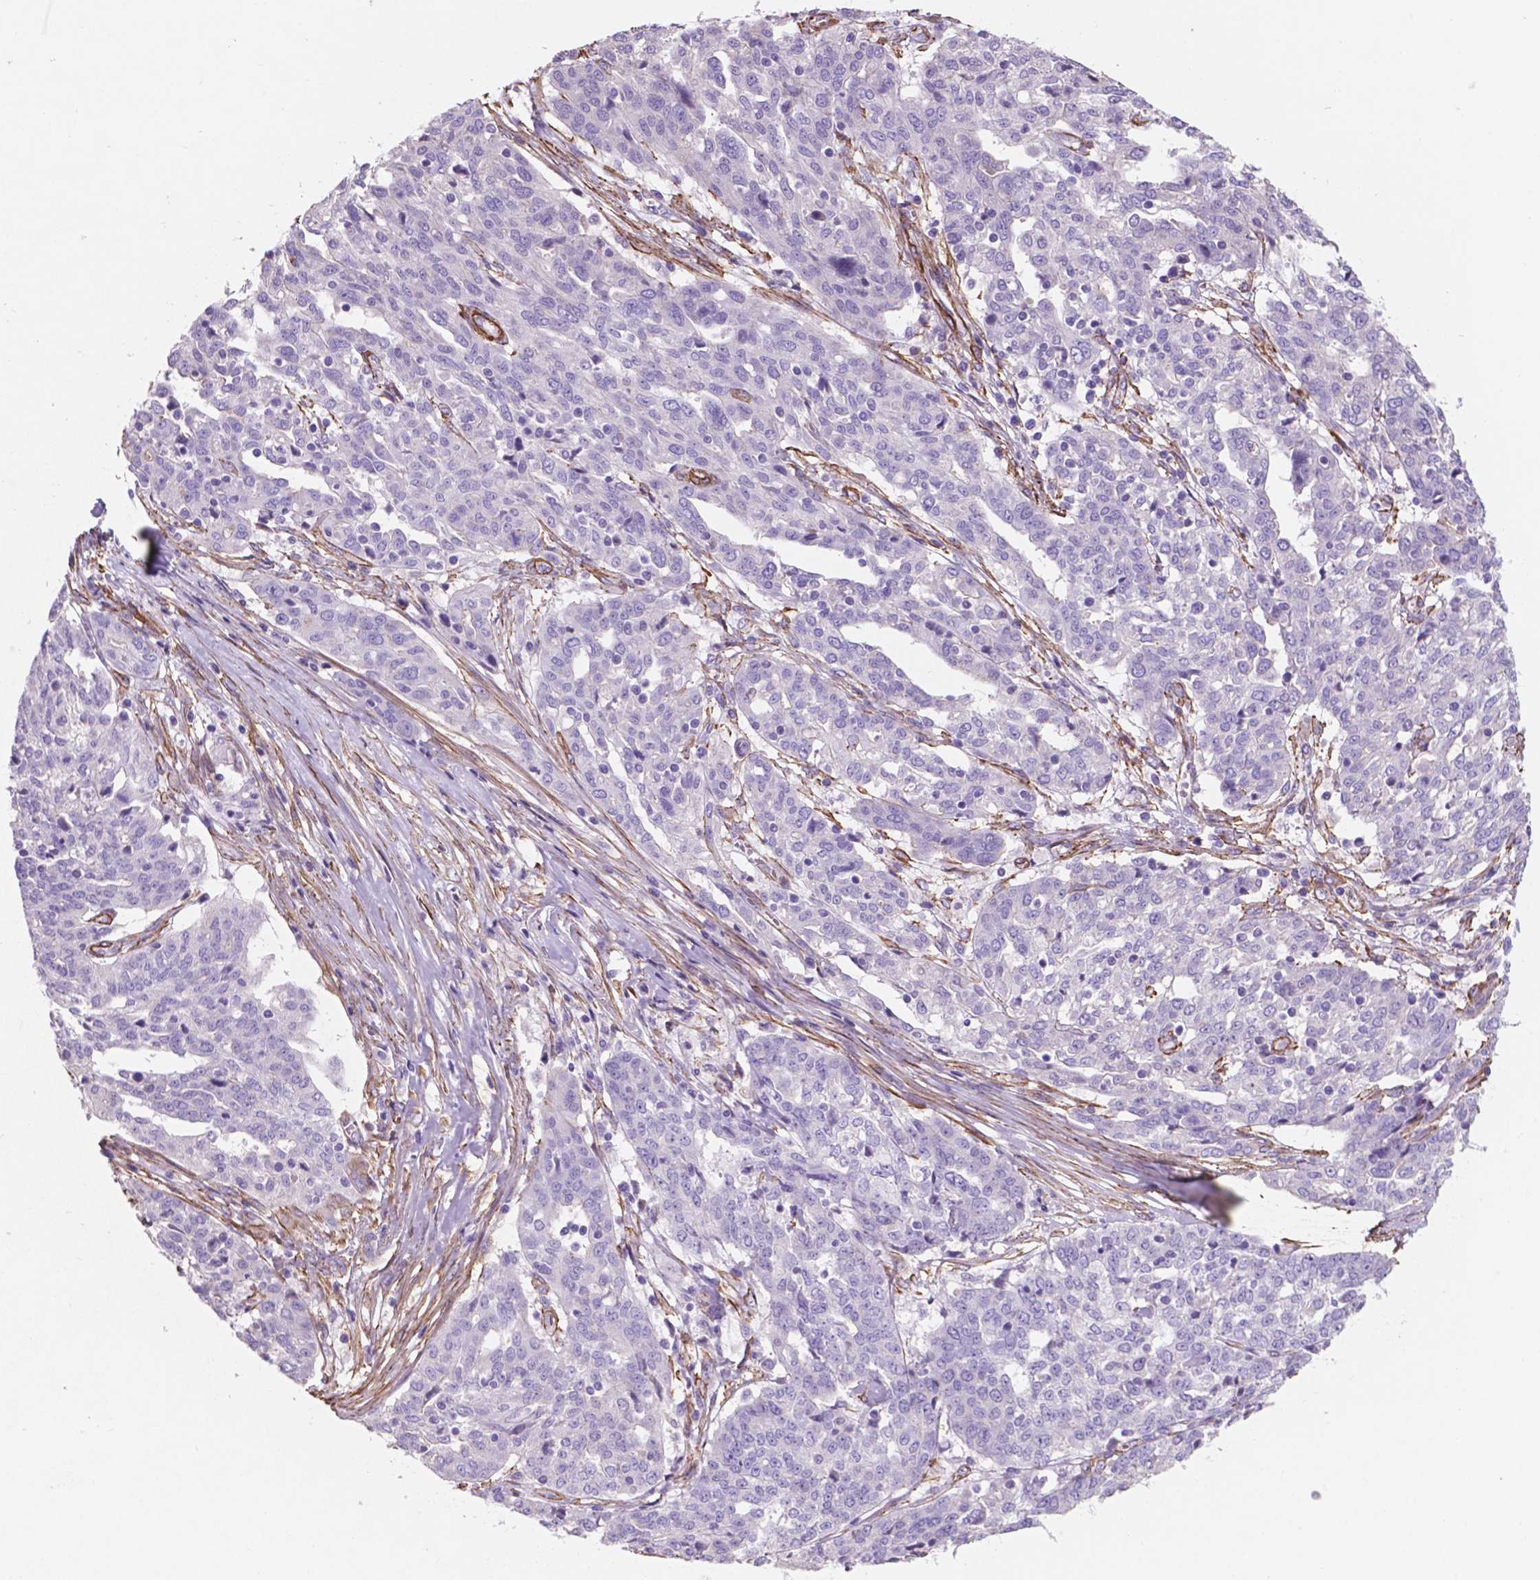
{"staining": {"intensity": "negative", "quantity": "none", "location": "none"}, "tissue": "ovarian cancer", "cell_type": "Tumor cells", "image_type": "cancer", "snomed": [{"axis": "morphology", "description": "Cystadenocarcinoma, serous, NOS"}, {"axis": "topography", "description": "Ovary"}], "caption": "DAB (3,3'-diaminobenzidine) immunohistochemical staining of ovarian cancer (serous cystadenocarcinoma) exhibits no significant positivity in tumor cells.", "gene": "TOR2A", "patient": {"sex": "female", "age": 67}}